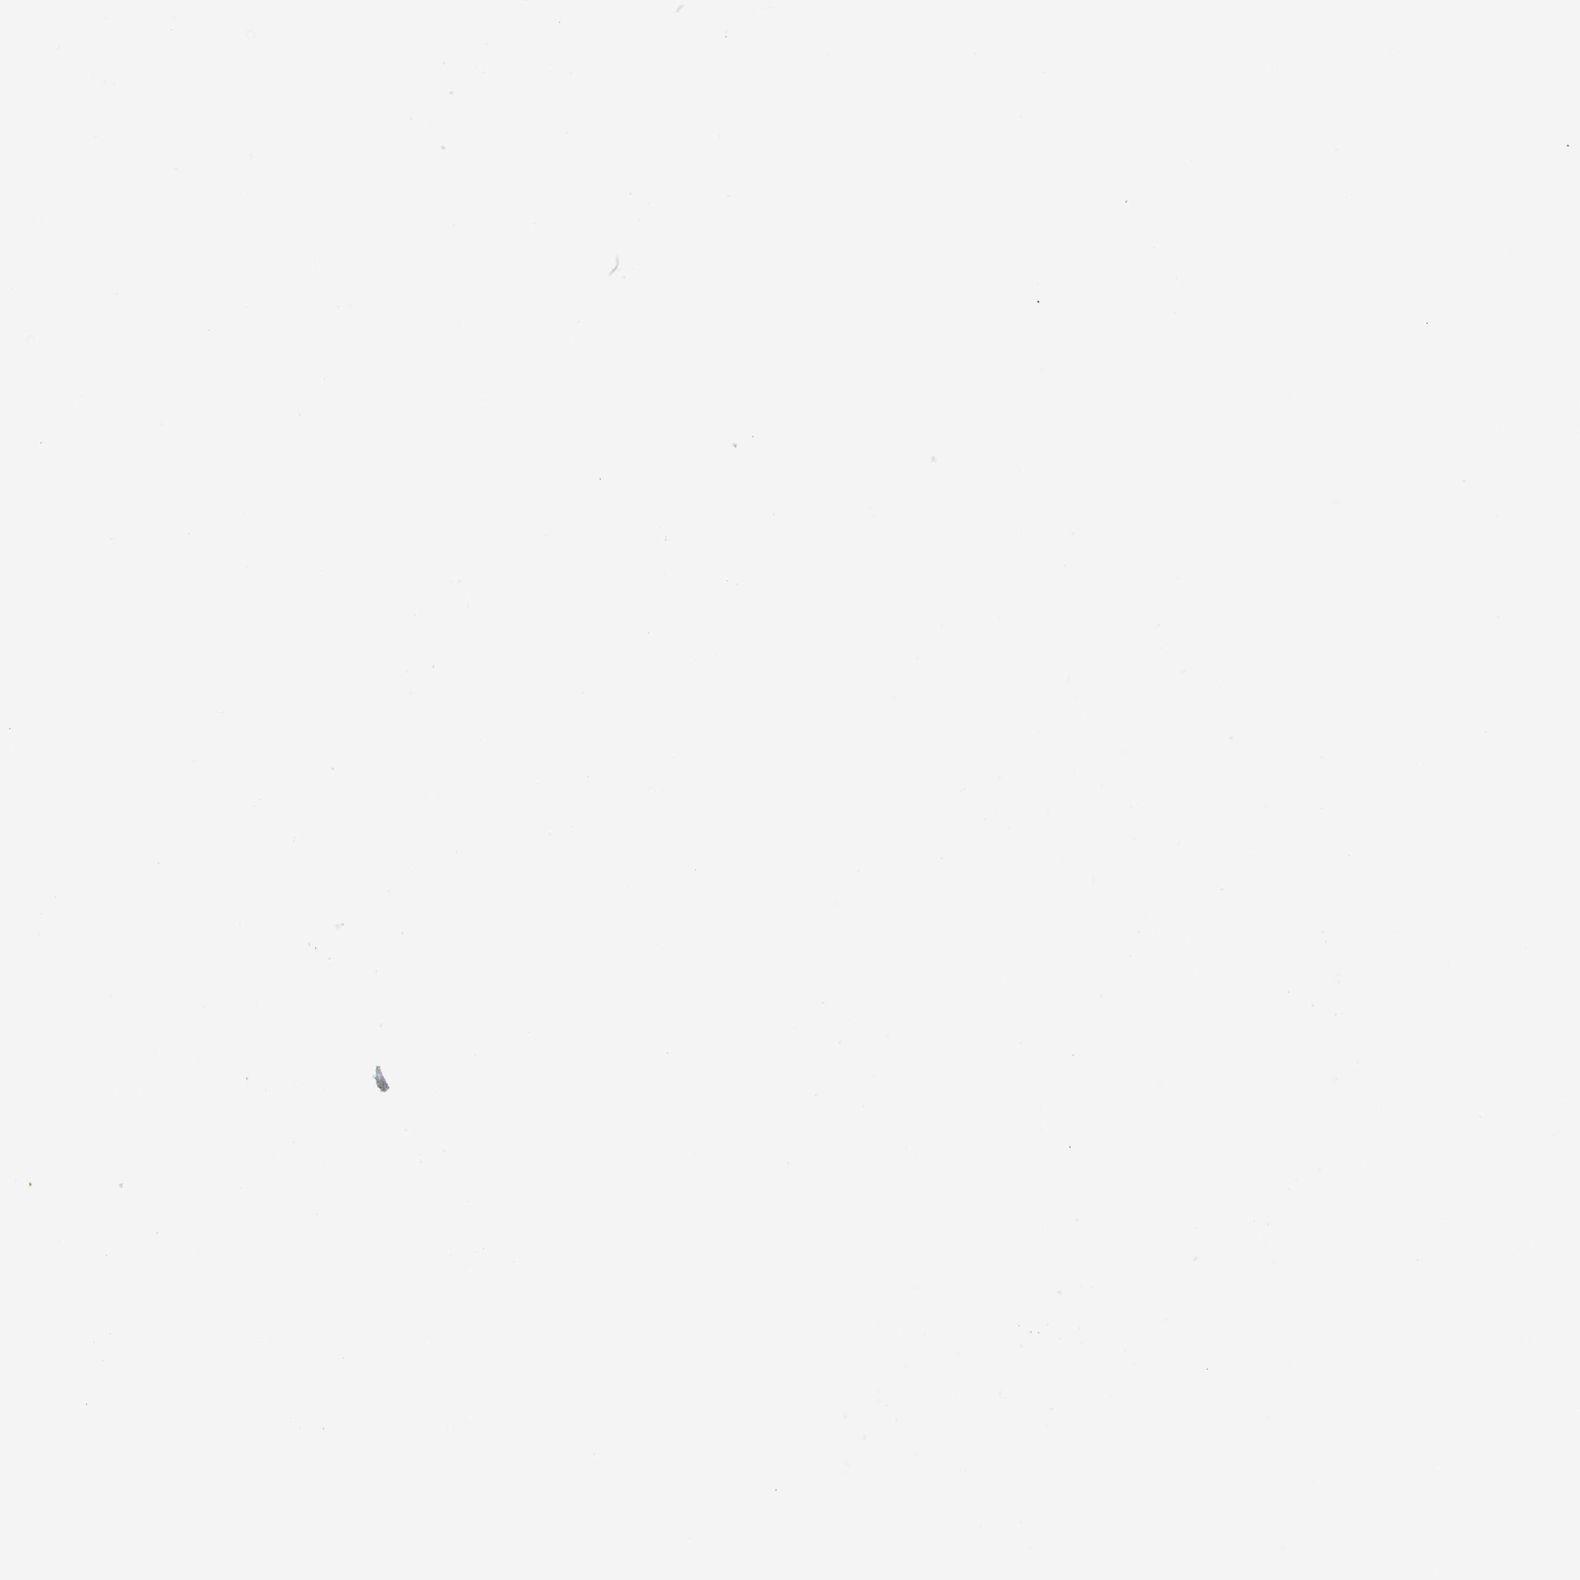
{"staining": {"intensity": "negative", "quantity": "none", "location": "none"}, "tissue": "endometrium", "cell_type": "Cells in endometrial stroma", "image_type": "normal", "snomed": [{"axis": "morphology", "description": "Normal tissue, NOS"}, {"axis": "topography", "description": "Endometrium"}], "caption": "Immunohistochemistry histopathology image of normal human endometrium stained for a protein (brown), which demonstrates no positivity in cells in endometrial stroma.", "gene": "DMC1", "patient": {"sex": "female", "age": 27}}